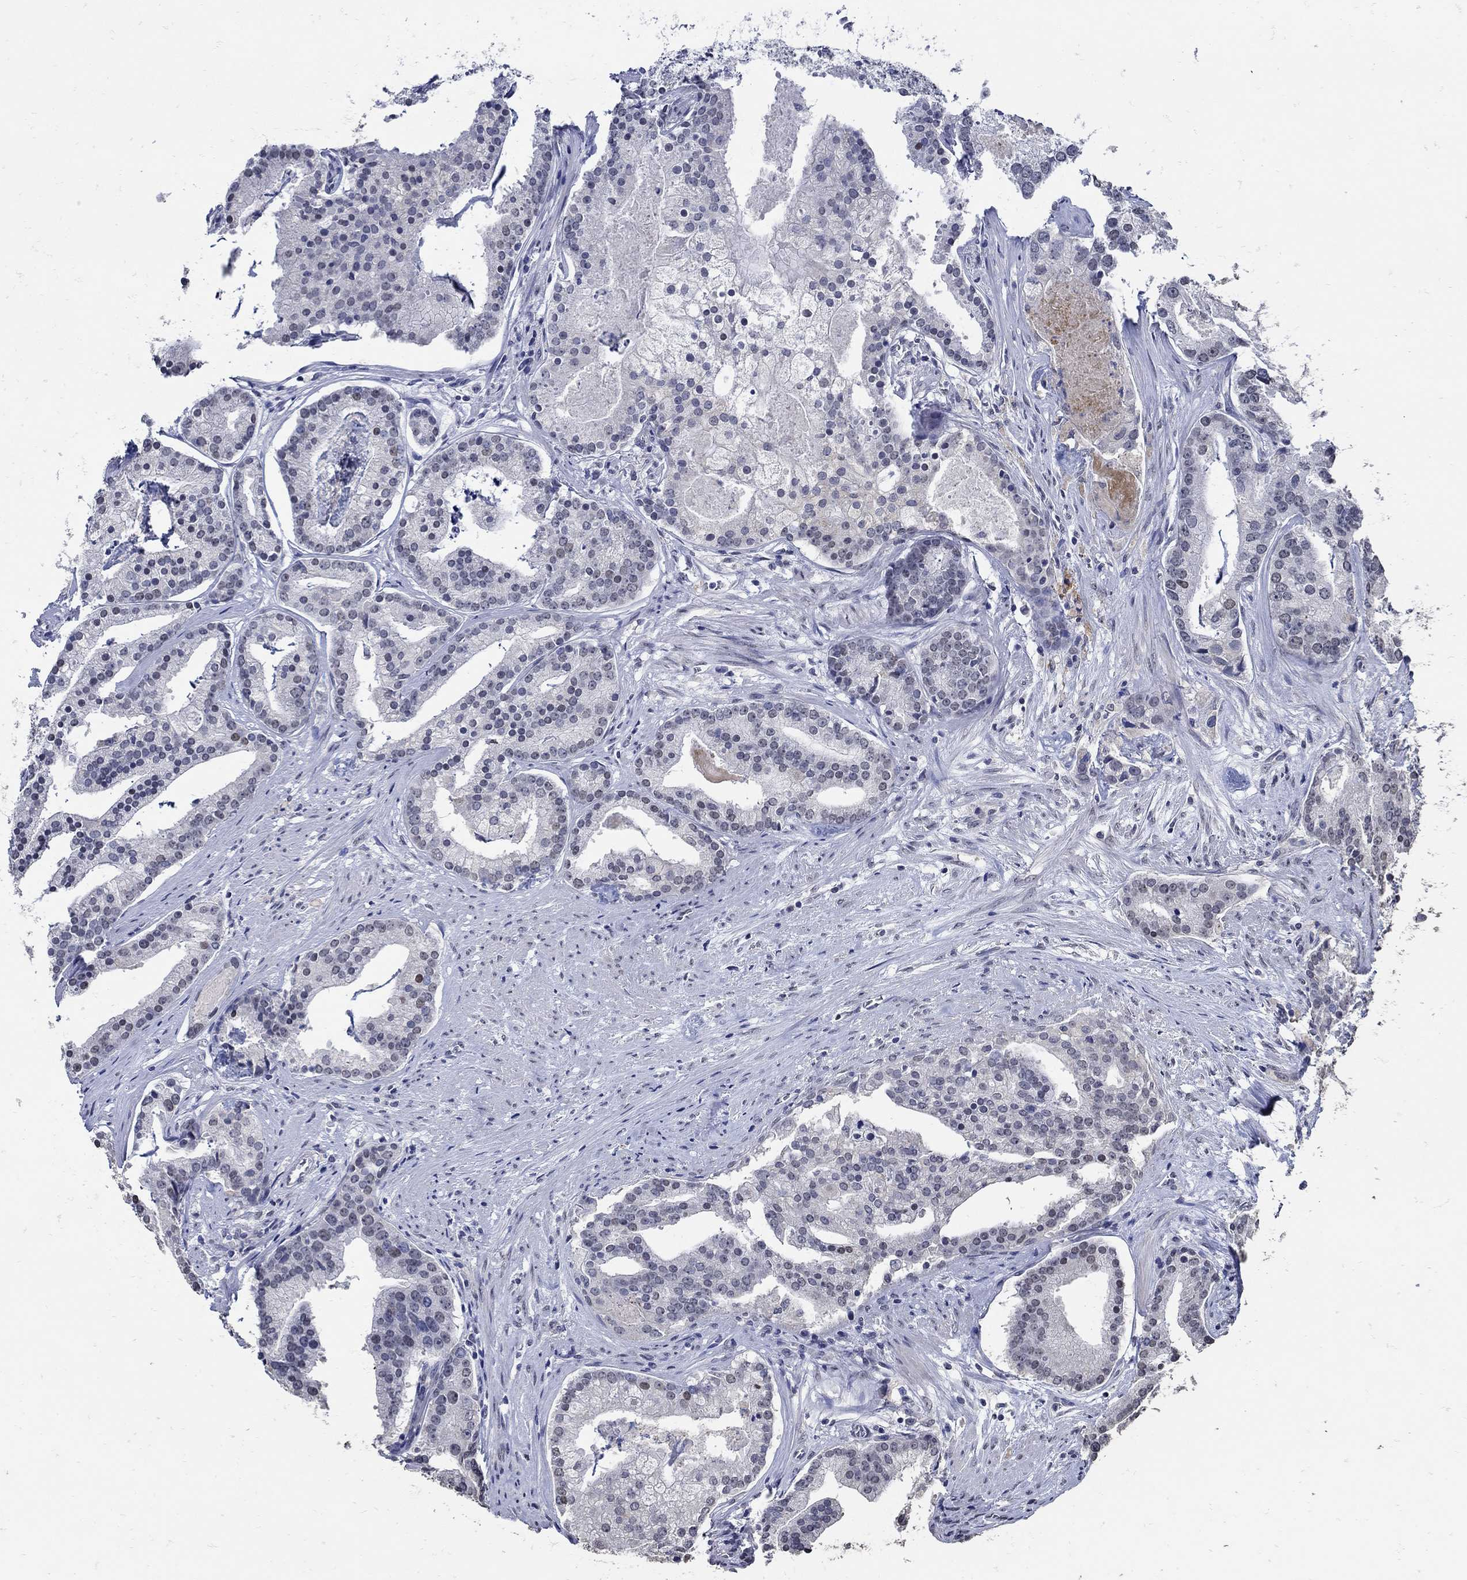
{"staining": {"intensity": "negative", "quantity": "none", "location": "none"}, "tissue": "prostate cancer", "cell_type": "Tumor cells", "image_type": "cancer", "snomed": [{"axis": "morphology", "description": "Adenocarcinoma, NOS"}, {"axis": "topography", "description": "Prostate and seminal vesicle, NOS"}, {"axis": "topography", "description": "Prostate"}], "caption": "Tumor cells are negative for protein expression in human prostate cancer. (Stains: DAB (3,3'-diaminobenzidine) IHC with hematoxylin counter stain, Microscopy: brightfield microscopy at high magnification).", "gene": "KCNN3", "patient": {"sex": "male", "age": 44}}